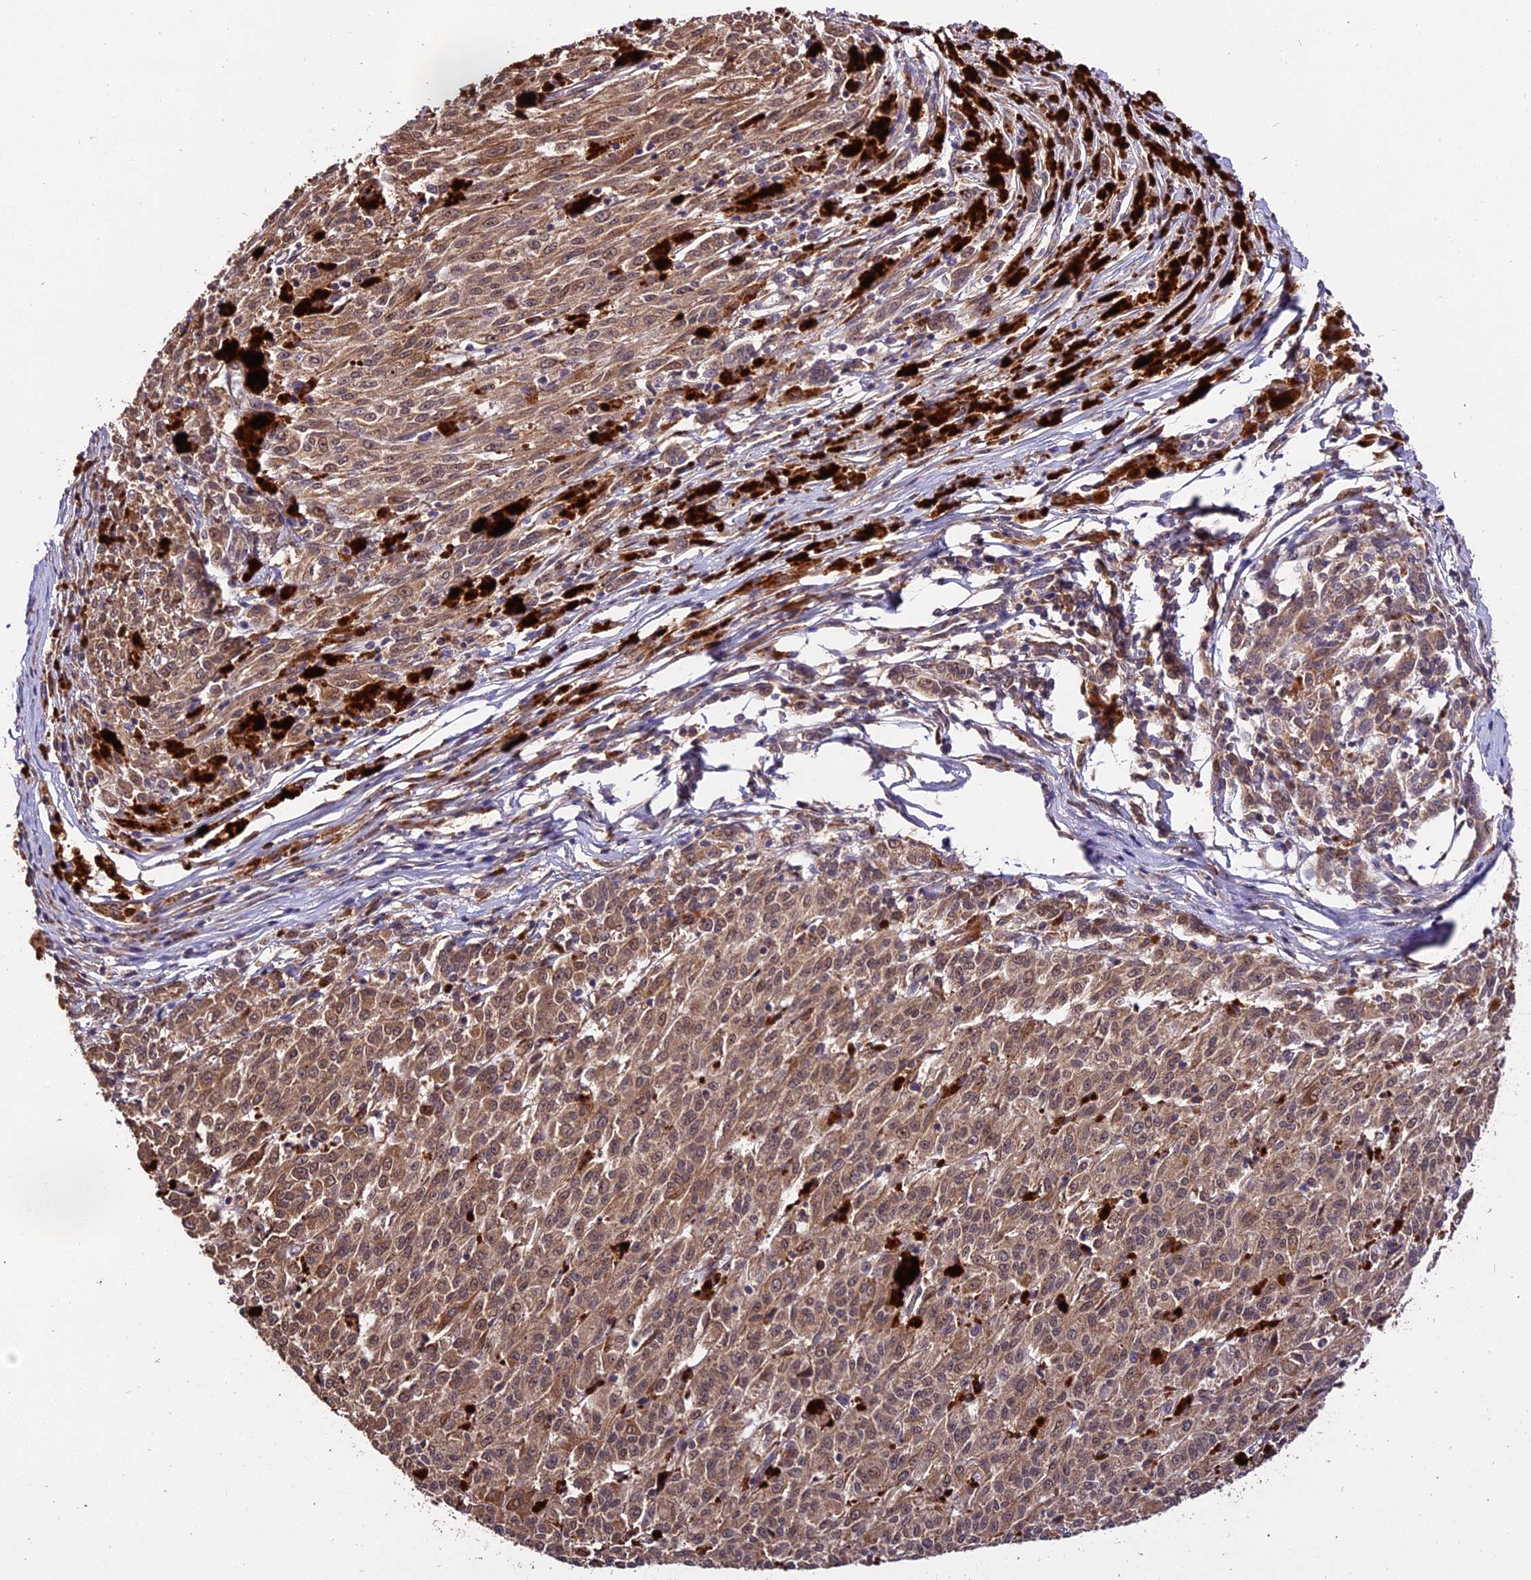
{"staining": {"intensity": "moderate", "quantity": ">75%", "location": "cytoplasmic/membranous"}, "tissue": "melanoma", "cell_type": "Tumor cells", "image_type": "cancer", "snomed": [{"axis": "morphology", "description": "Malignant melanoma, NOS"}, {"axis": "topography", "description": "Skin"}], "caption": "DAB (3,3'-diaminobenzidine) immunohistochemical staining of melanoma shows moderate cytoplasmic/membranous protein expression in about >75% of tumor cells.", "gene": "TRMT1", "patient": {"sex": "female", "age": 52}}